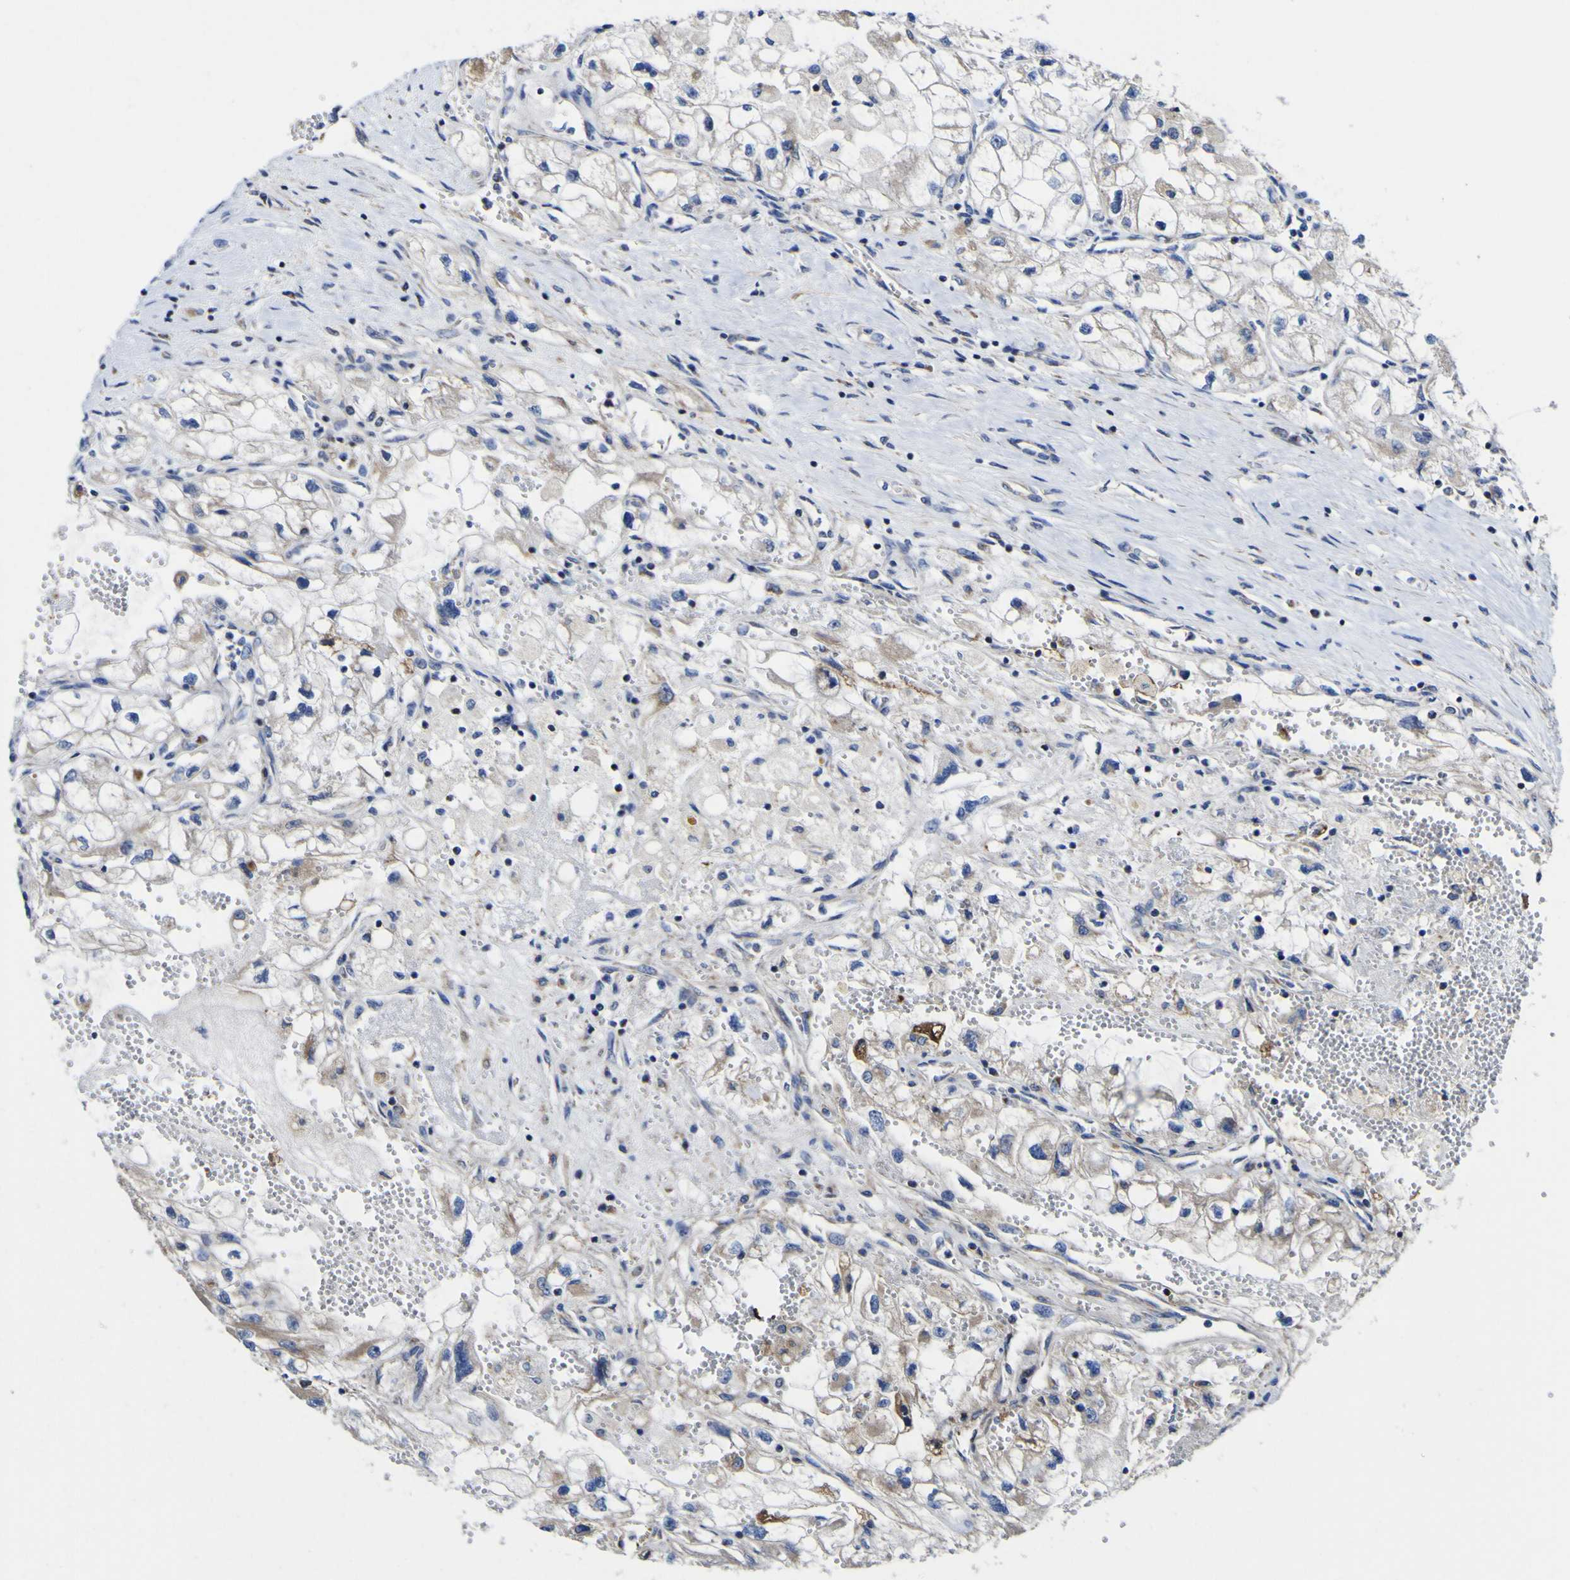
{"staining": {"intensity": "negative", "quantity": "none", "location": "none"}, "tissue": "renal cancer", "cell_type": "Tumor cells", "image_type": "cancer", "snomed": [{"axis": "morphology", "description": "Adenocarcinoma, NOS"}, {"axis": "topography", "description": "Kidney"}], "caption": "DAB immunohistochemical staining of renal adenocarcinoma exhibits no significant expression in tumor cells.", "gene": "CCDC90B", "patient": {"sex": "female", "age": 70}}